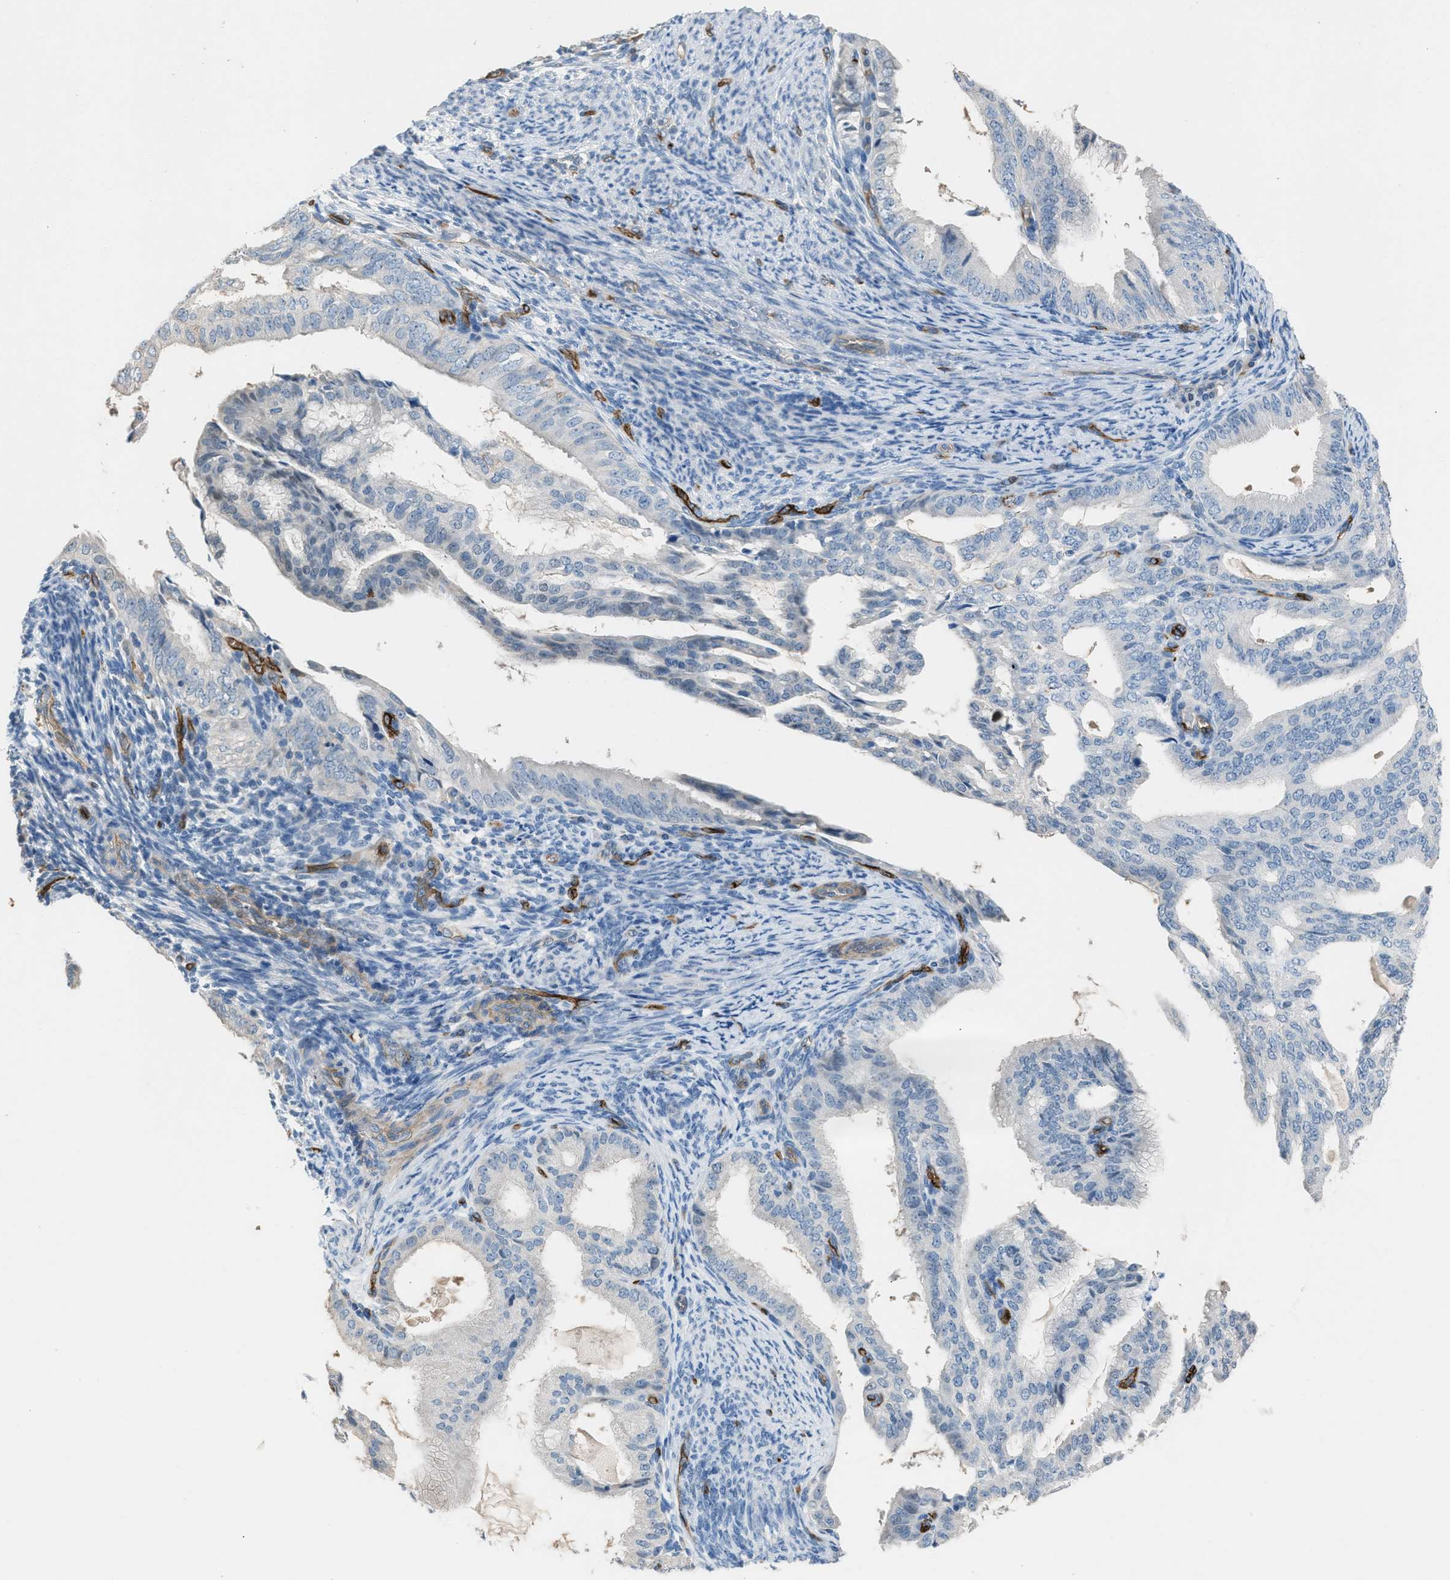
{"staining": {"intensity": "negative", "quantity": "none", "location": "none"}, "tissue": "endometrial cancer", "cell_type": "Tumor cells", "image_type": "cancer", "snomed": [{"axis": "morphology", "description": "Adenocarcinoma, NOS"}, {"axis": "topography", "description": "Endometrium"}], "caption": "IHC photomicrograph of neoplastic tissue: human endometrial cancer stained with DAB (3,3'-diaminobenzidine) reveals no significant protein positivity in tumor cells.", "gene": "DYSF", "patient": {"sex": "female", "age": 58}}